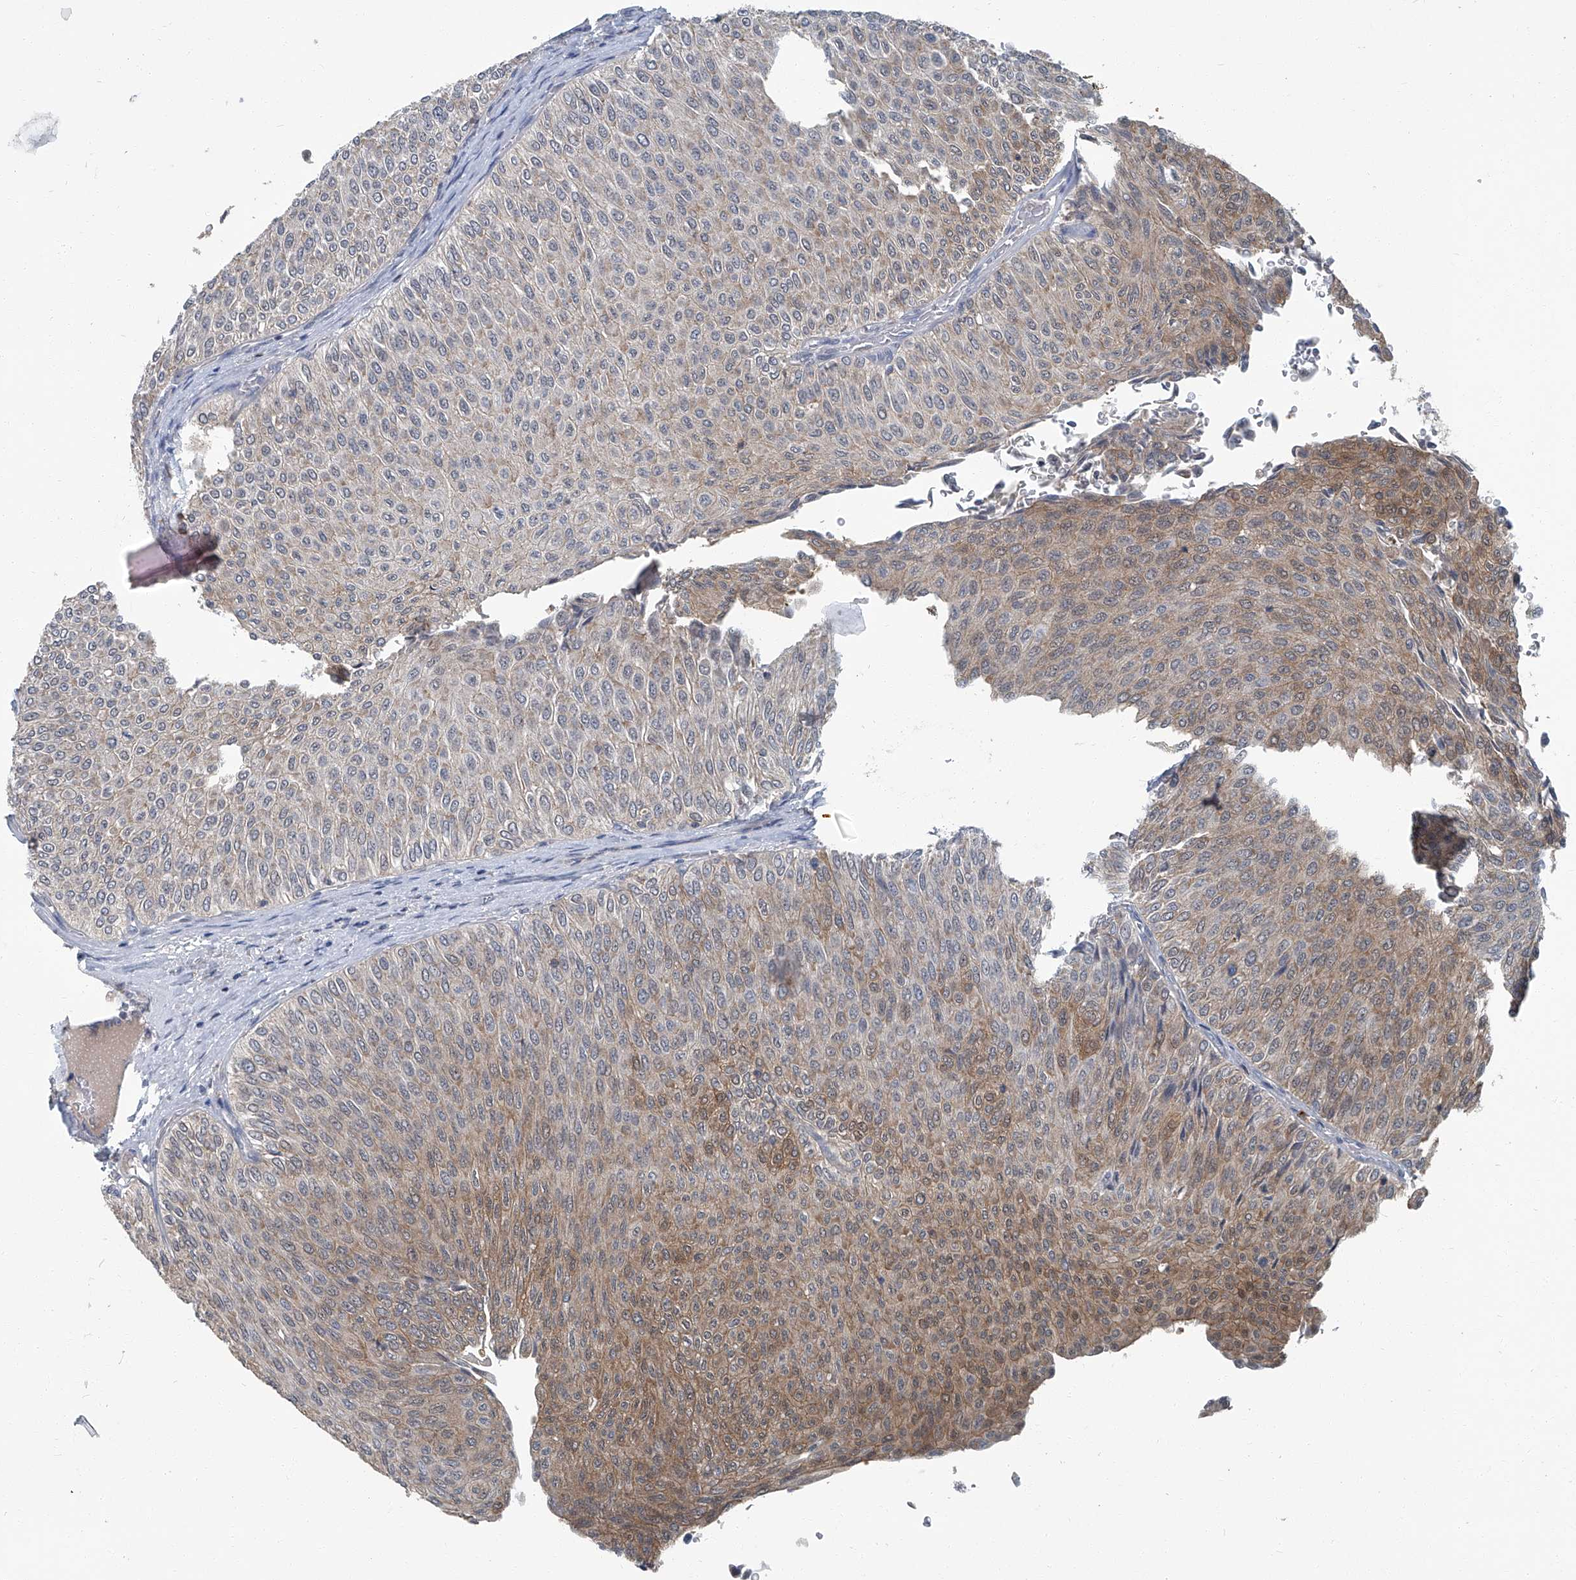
{"staining": {"intensity": "weak", "quantity": ">75%", "location": "cytoplasmic/membranous"}, "tissue": "urothelial cancer", "cell_type": "Tumor cells", "image_type": "cancer", "snomed": [{"axis": "morphology", "description": "Urothelial carcinoma, Low grade"}, {"axis": "topography", "description": "Urinary bladder"}], "caption": "Tumor cells exhibit low levels of weak cytoplasmic/membranous staining in approximately >75% of cells in urothelial cancer. (Stains: DAB (3,3'-diaminobenzidine) in brown, nuclei in blue, Microscopy: brightfield microscopy at high magnification).", "gene": "AKNAD1", "patient": {"sex": "male", "age": 78}}